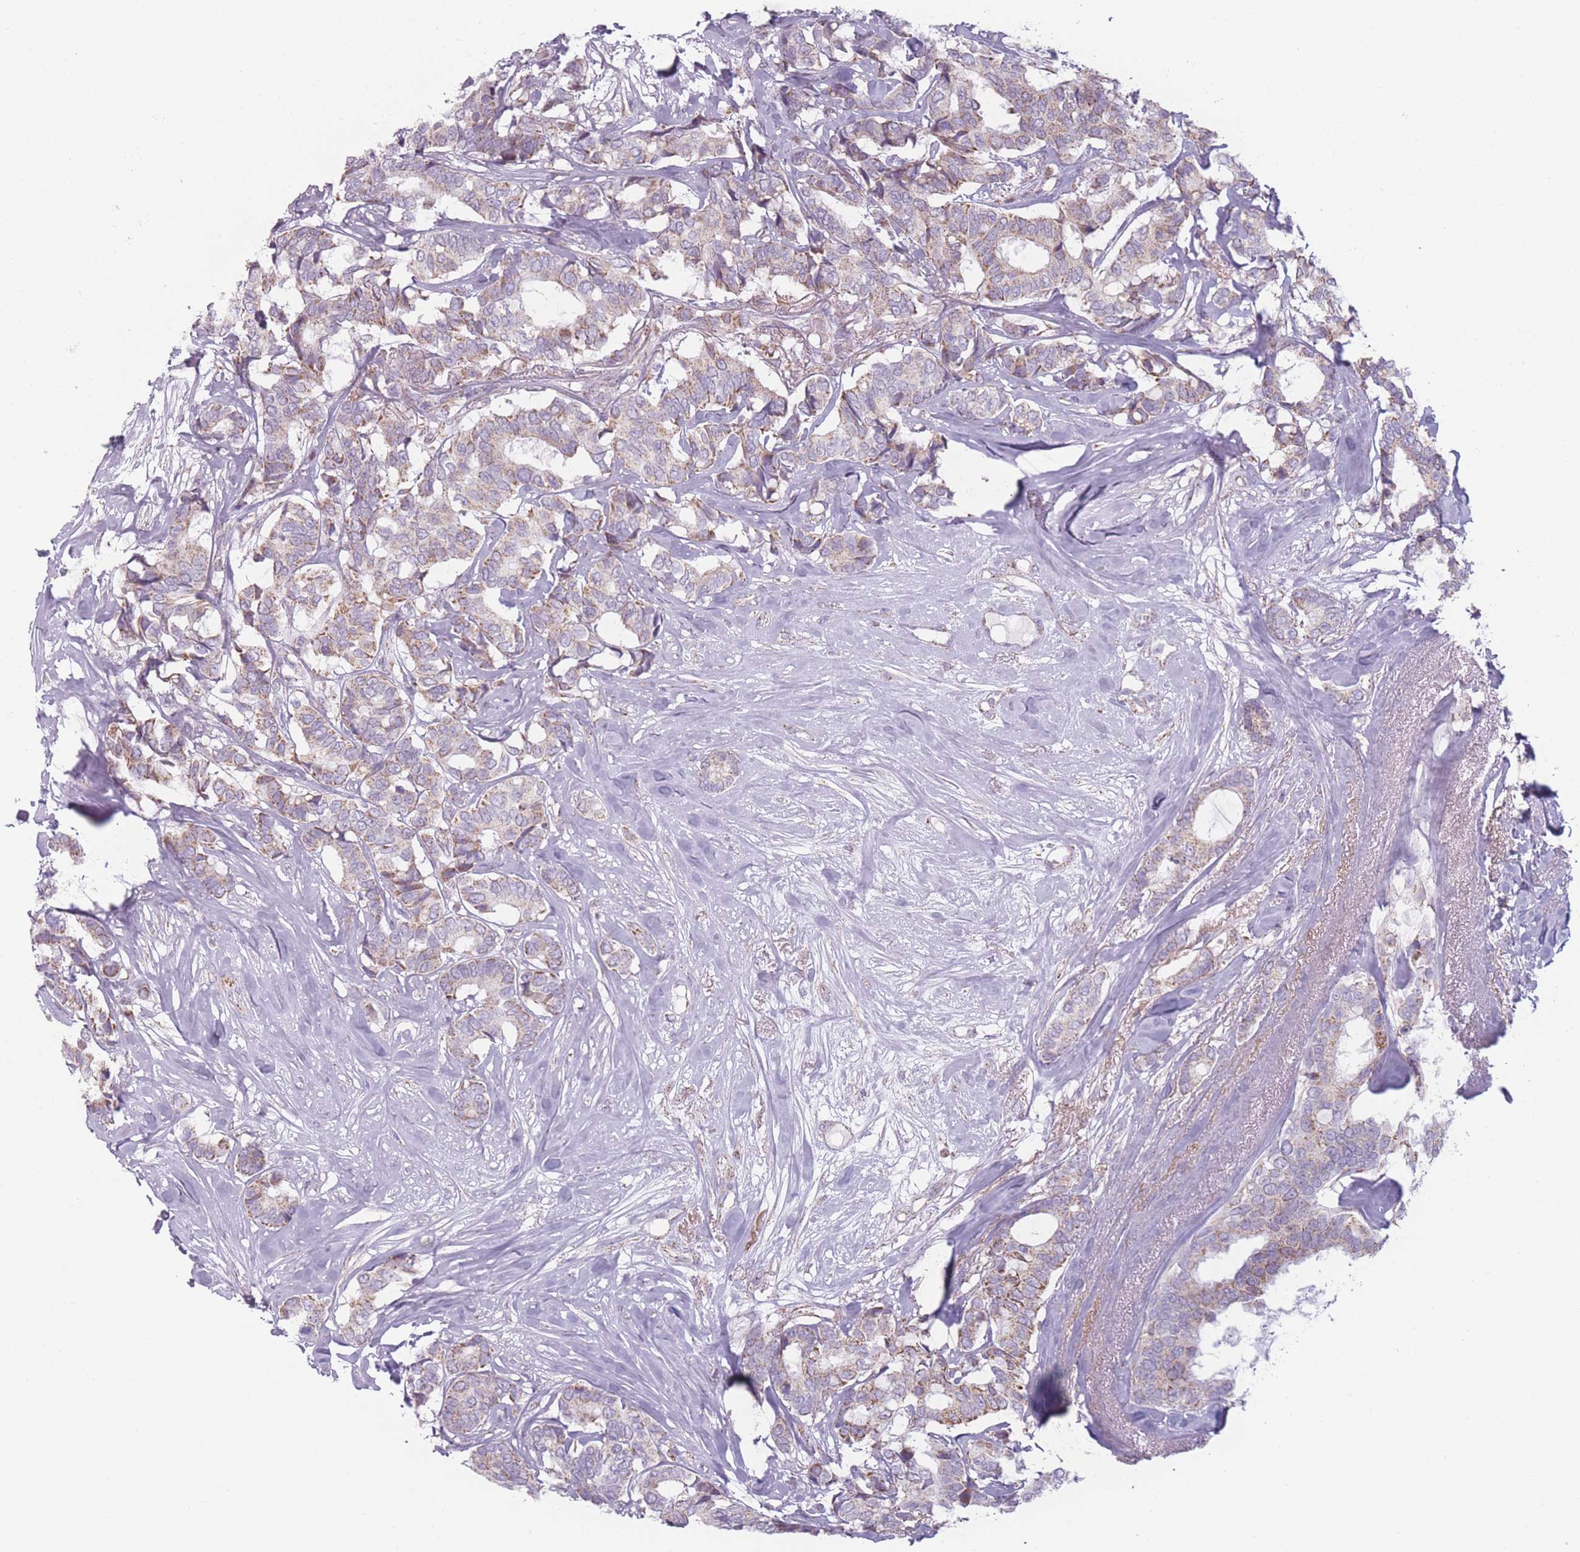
{"staining": {"intensity": "weak", "quantity": ">75%", "location": "cytoplasmic/membranous"}, "tissue": "breast cancer", "cell_type": "Tumor cells", "image_type": "cancer", "snomed": [{"axis": "morphology", "description": "Duct carcinoma"}, {"axis": "topography", "description": "Breast"}], "caption": "This is an image of IHC staining of breast cancer (invasive ductal carcinoma), which shows weak expression in the cytoplasmic/membranous of tumor cells.", "gene": "DCHS1", "patient": {"sex": "female", "age": 87}}